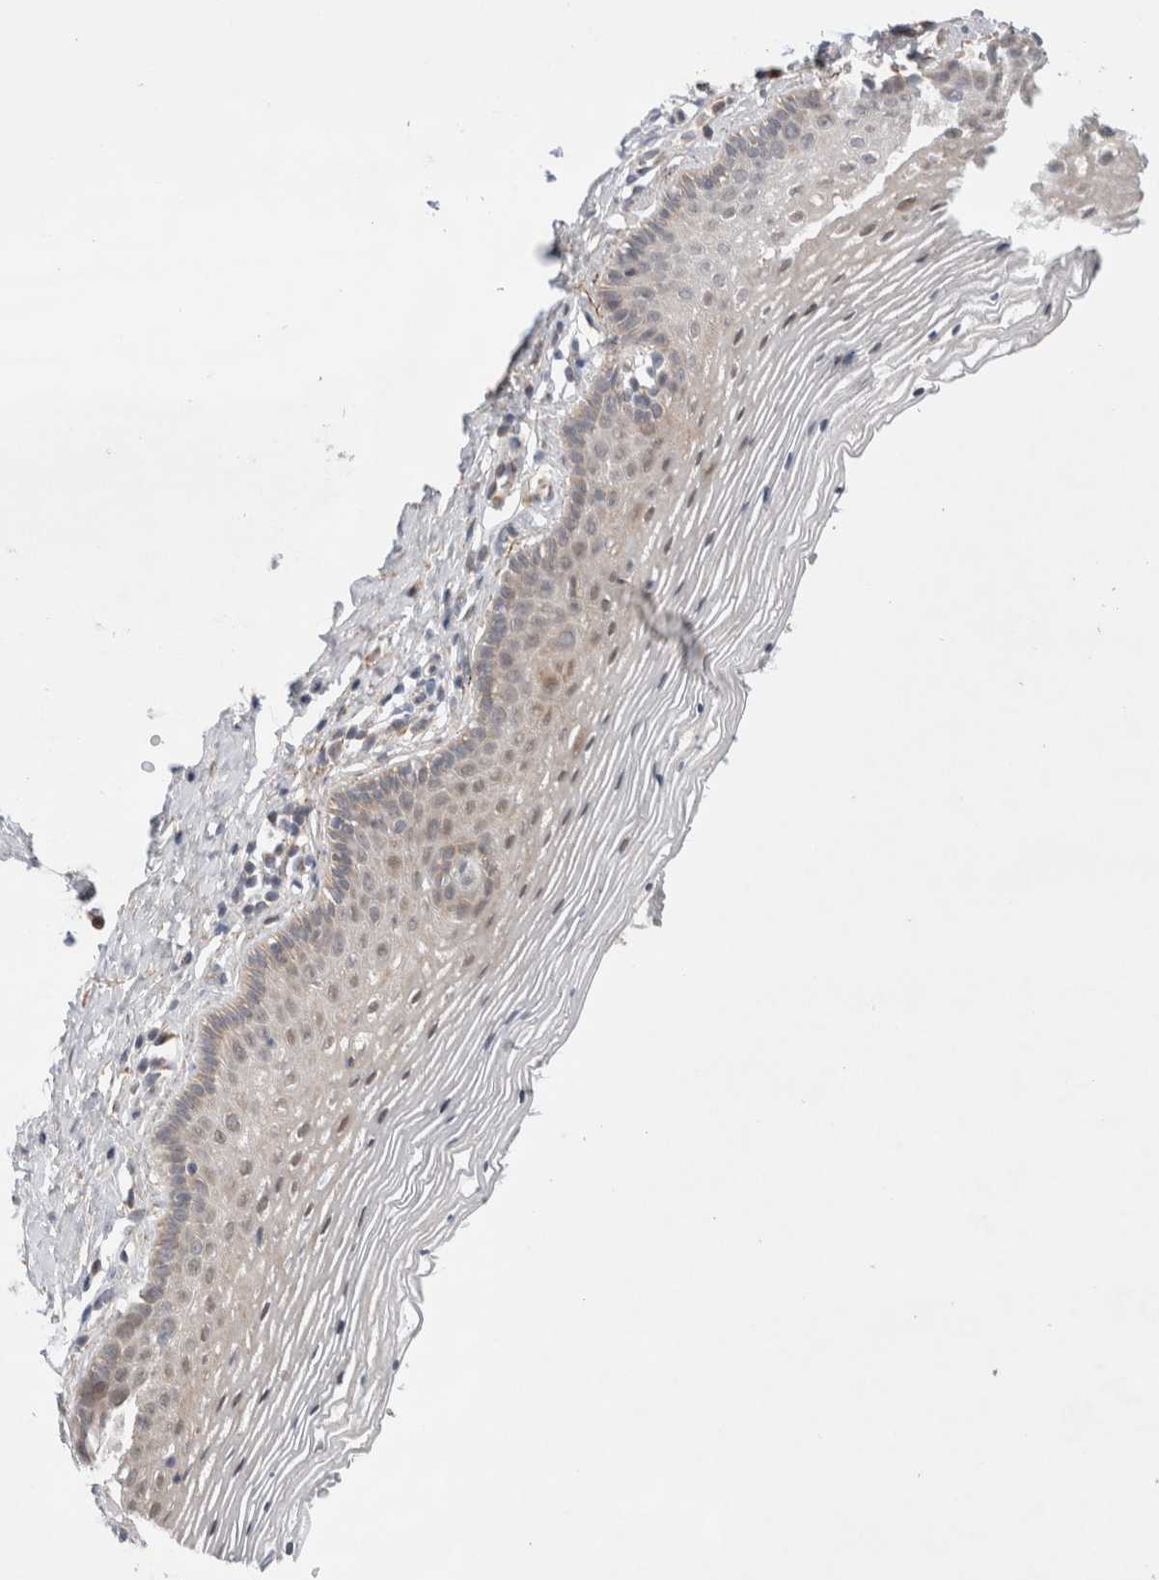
{"staining": {"intensity": "weak", "quantity": "<25%", "location": "cytoplasmic/membranous,nuclear"}, "tissue": "vagina", "cell_type": "Squamous epithelial cells", "image_type": "normal", "snomed": [{"axis": "morphology", "description": "Normal tissue, NOS"}, {"axis": "topography", "description": "Vagina"}], "caption": "Squamous epithelial cells show no significant staining in unremarkable vagina. Nuclei are stained in blue.", "gene": "GSDMB", "patient": {"sex": "female", "age": 32}}